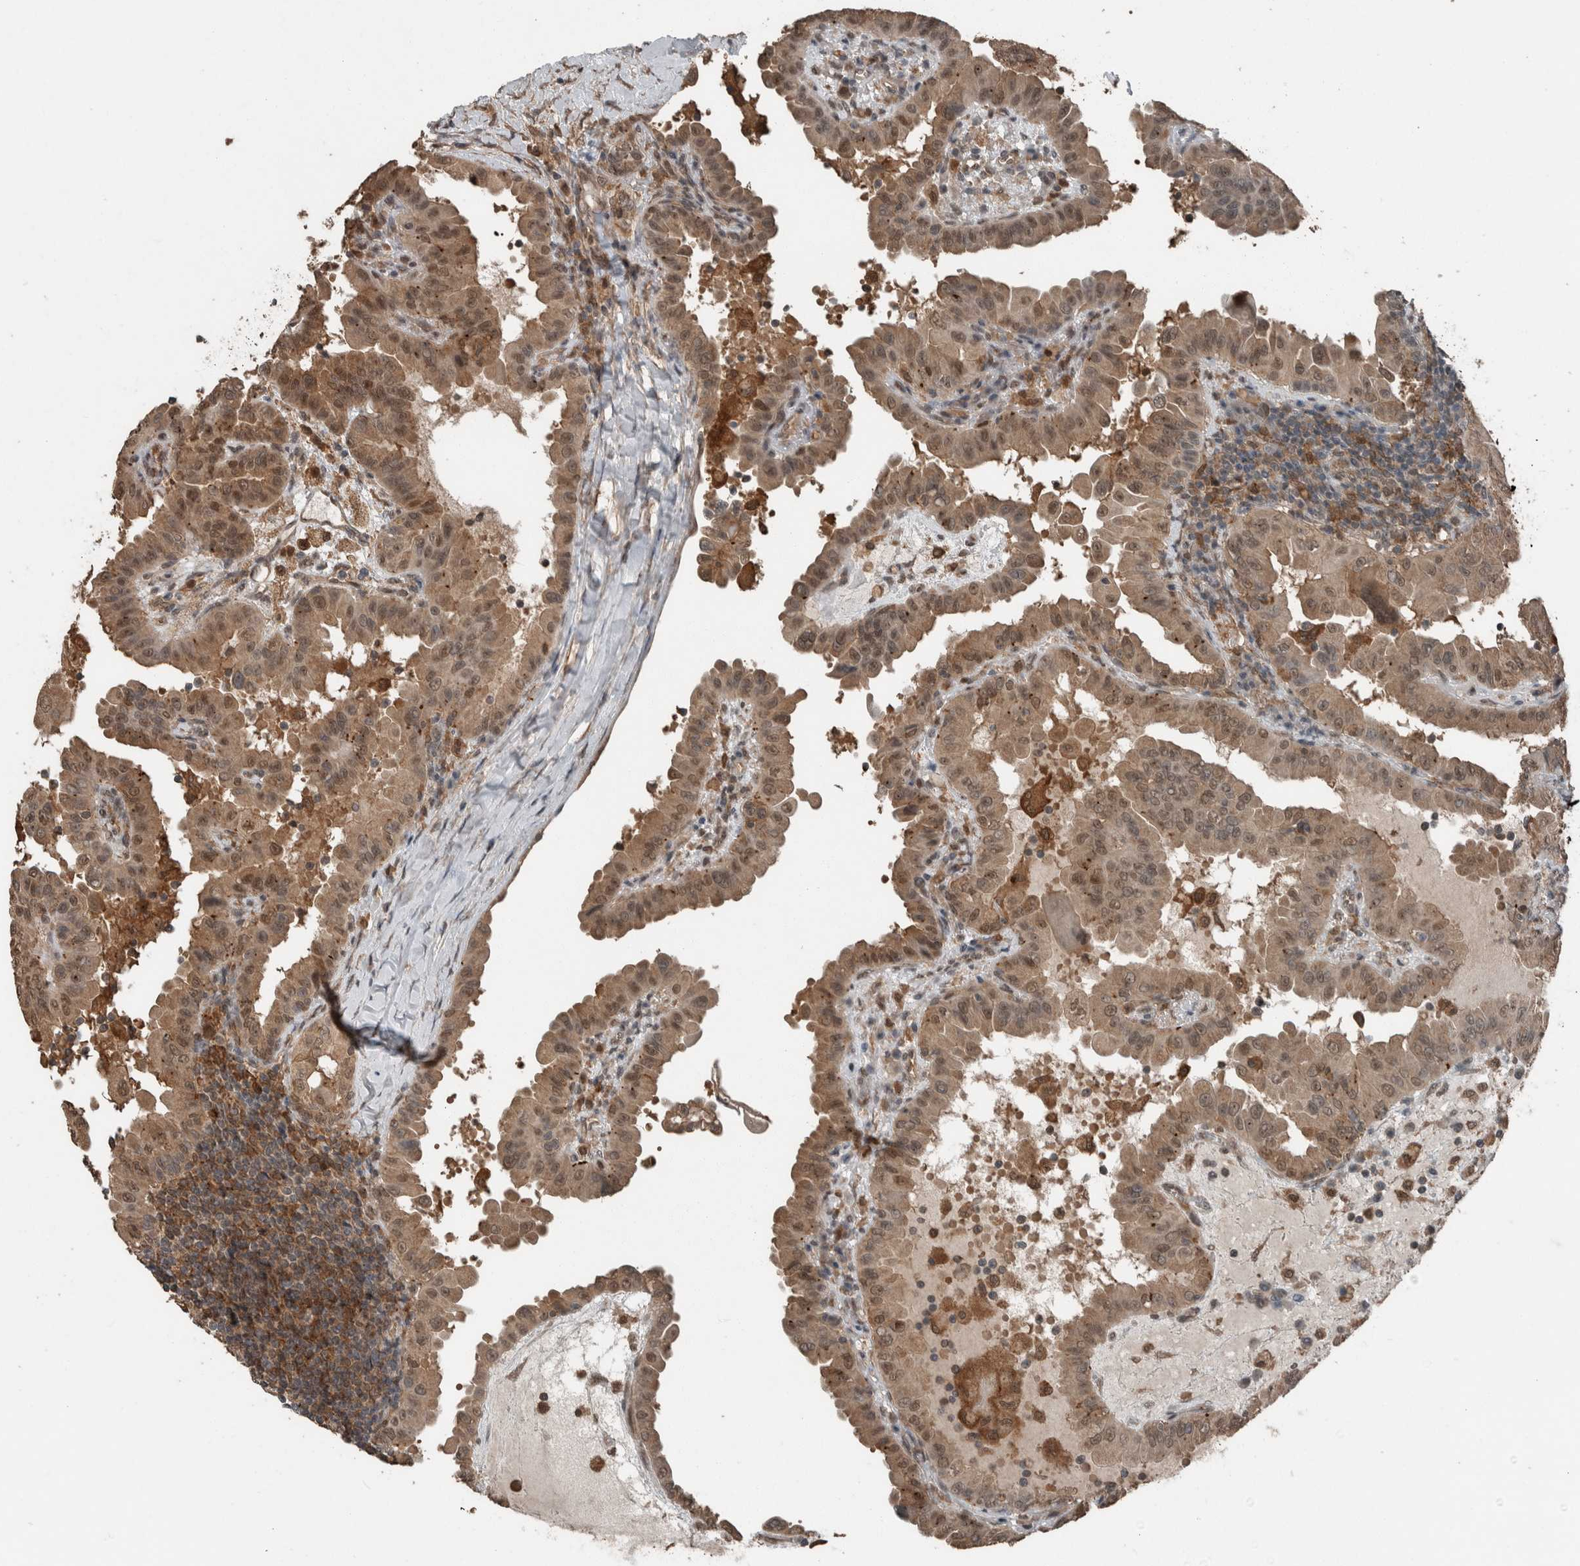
{"staining": {"intensity": "weak", "quantity": ">75%", "location": "cytoplasmic/membranous,nuclear"}, "tissue": "thyroid cancer", "cell_type": "Tumor cells", "image_type": "cancer", "snomed": [{"axis": "morphology", "description": "Papillary adenocarcinoma, NOS"}, {"axis": "topography", "description": "Thyroid gland"}], "caption": "A high-resolution micrograph shows immunohistochemistry (IHC) staining of papillary adenocarcinoma (thyroid), which demonstrates weak cytoplasmic/membranous and nuclear staining in about >75% of tumor cells.", "gene": "MYO1E", "patient": {"sex": "male", "age": 33}}